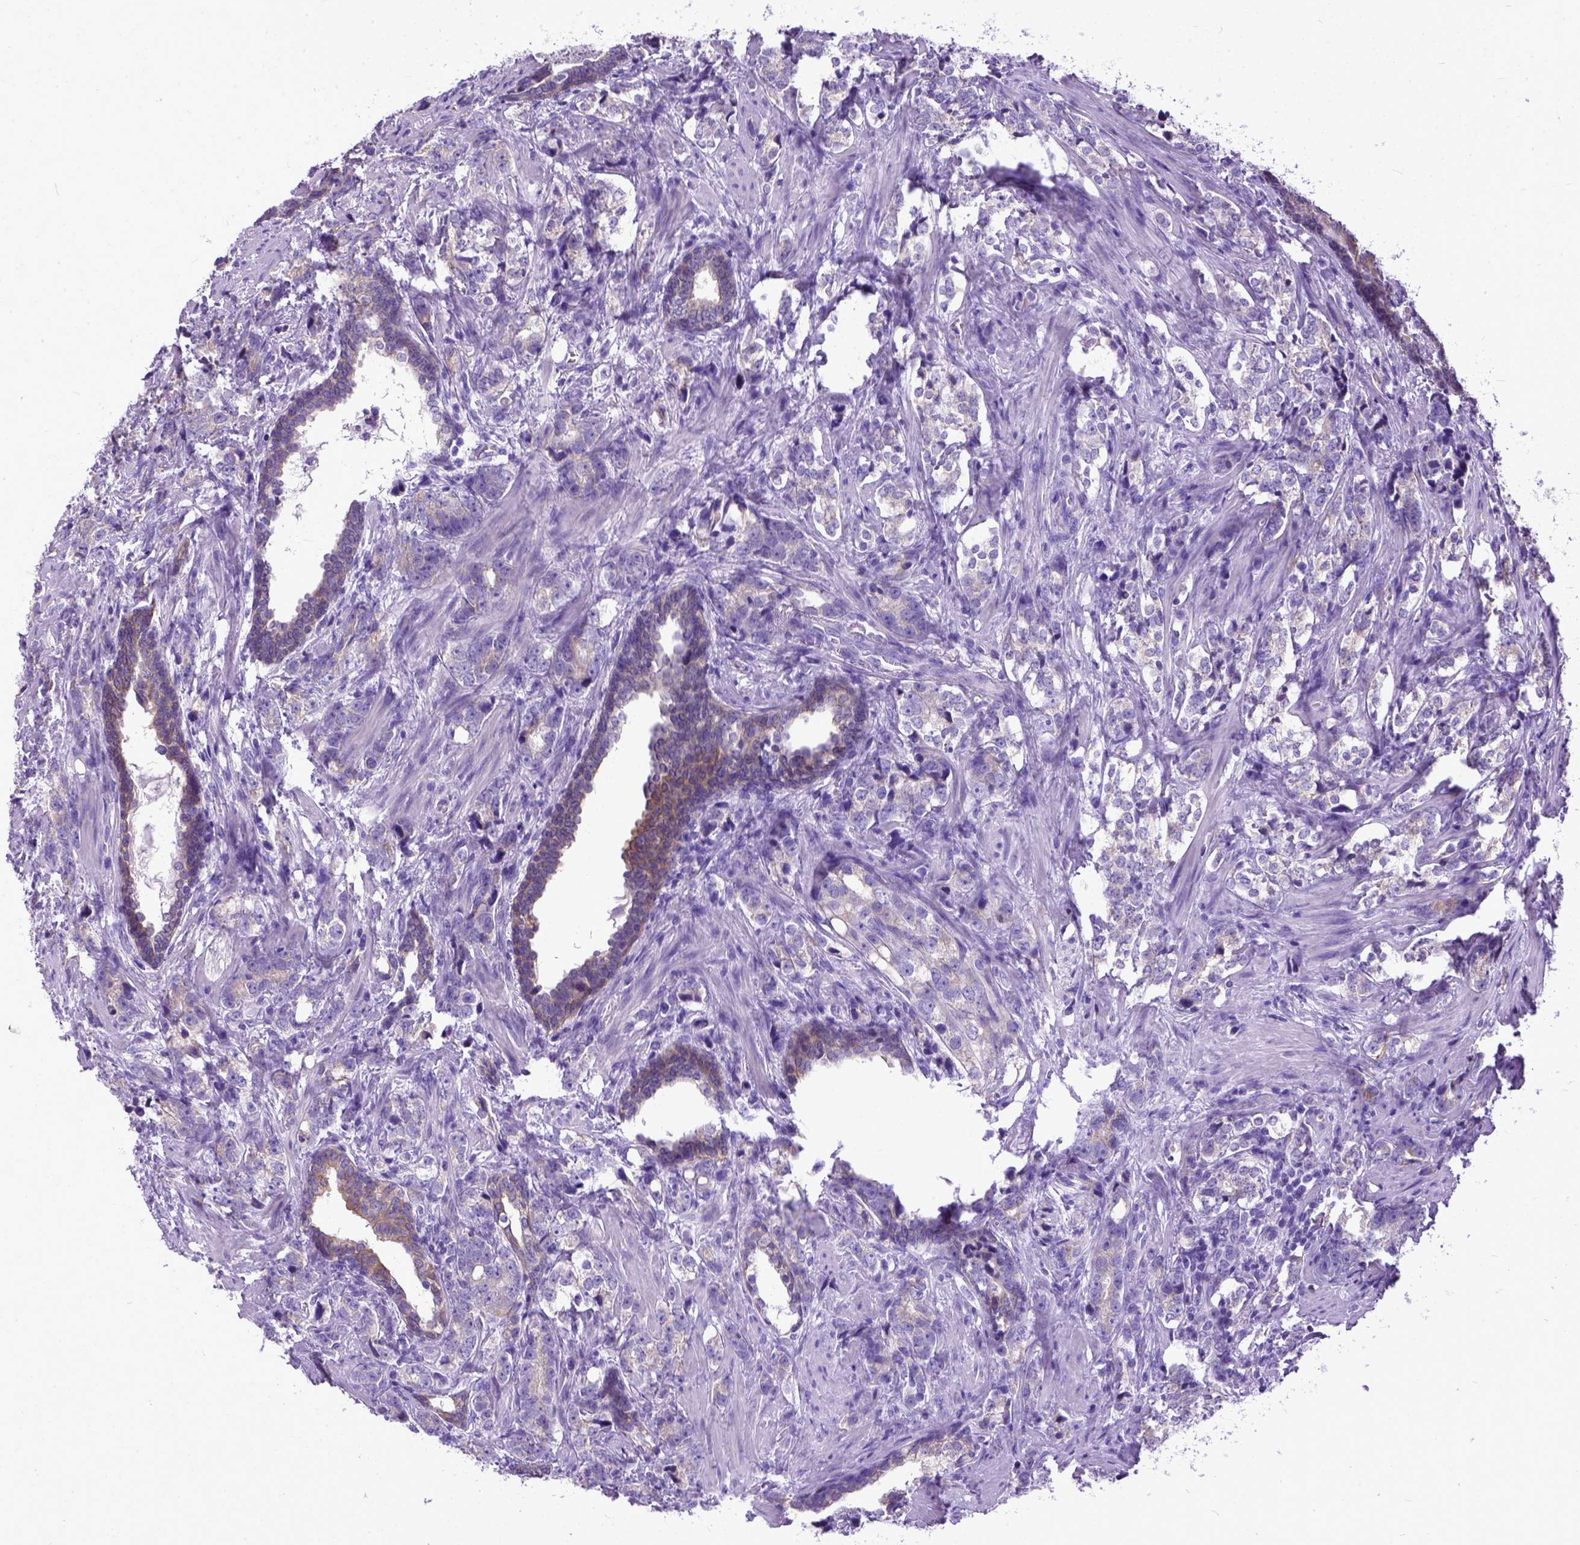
{"staining": {"intensity": "negative", "quantity": "none", "location": "none"}, "tissue": "prostate cancer", "cell_type": "Tumor cells", "image_type": "cancer", "snomed": [{"axis": "morphology", "description": "Adenocarcinoma, NOS"}, {"axis": "topography", "description": "Prostate and seminal vesicle, NOS"}], "caption": "High power microscopy histopathology image of an immunohistochemistry image of prostate adenocarcinoma, revealing no significant positivity in tumor cells.", "gene": "PPL", "patient": {"sex": "male", "age": 63}}